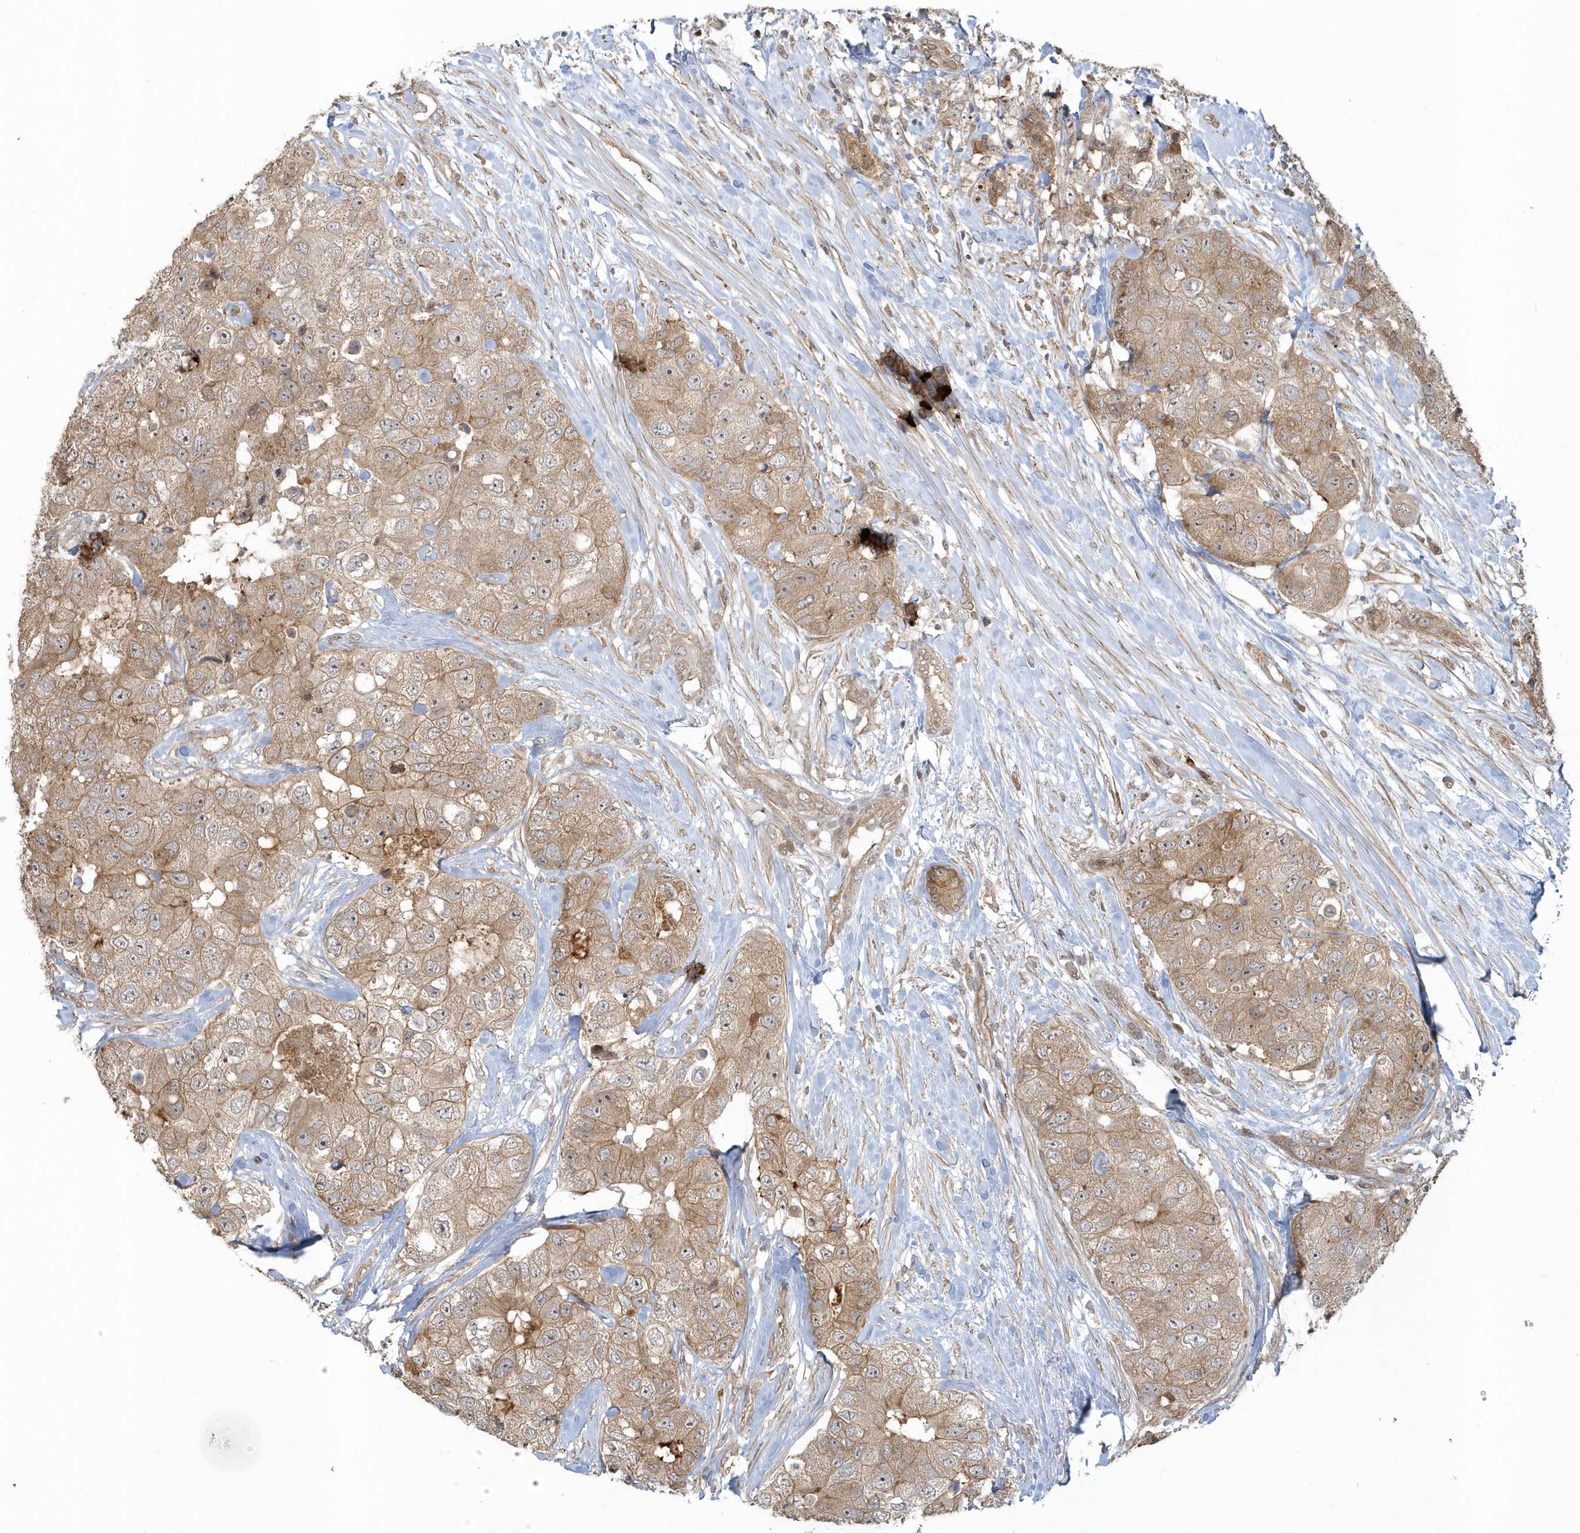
{"staining": {"intensity": "moderate", "quantity": ">75%", "location": "cytoplasmic/membranous"}, "tissue": "breast cancer", "cell_type": "Tumor cells", "image_type": "cancer", "snomed": [{"axis": "morphology", "description": "Duct carcinoma"}, {"axis": "topography", "description": "Breast"}], "caption": "Protein expression by immunohistochemistry (IHC) displays moderate cytoplasmic/membranous staining in about >75% of tumor cells in breast cancer. Immunohistochemistry stains the protein in brown and the nuclei are stained blue.", "gene": "STIM2", "patient": {"sex": "female", "age": 62}}